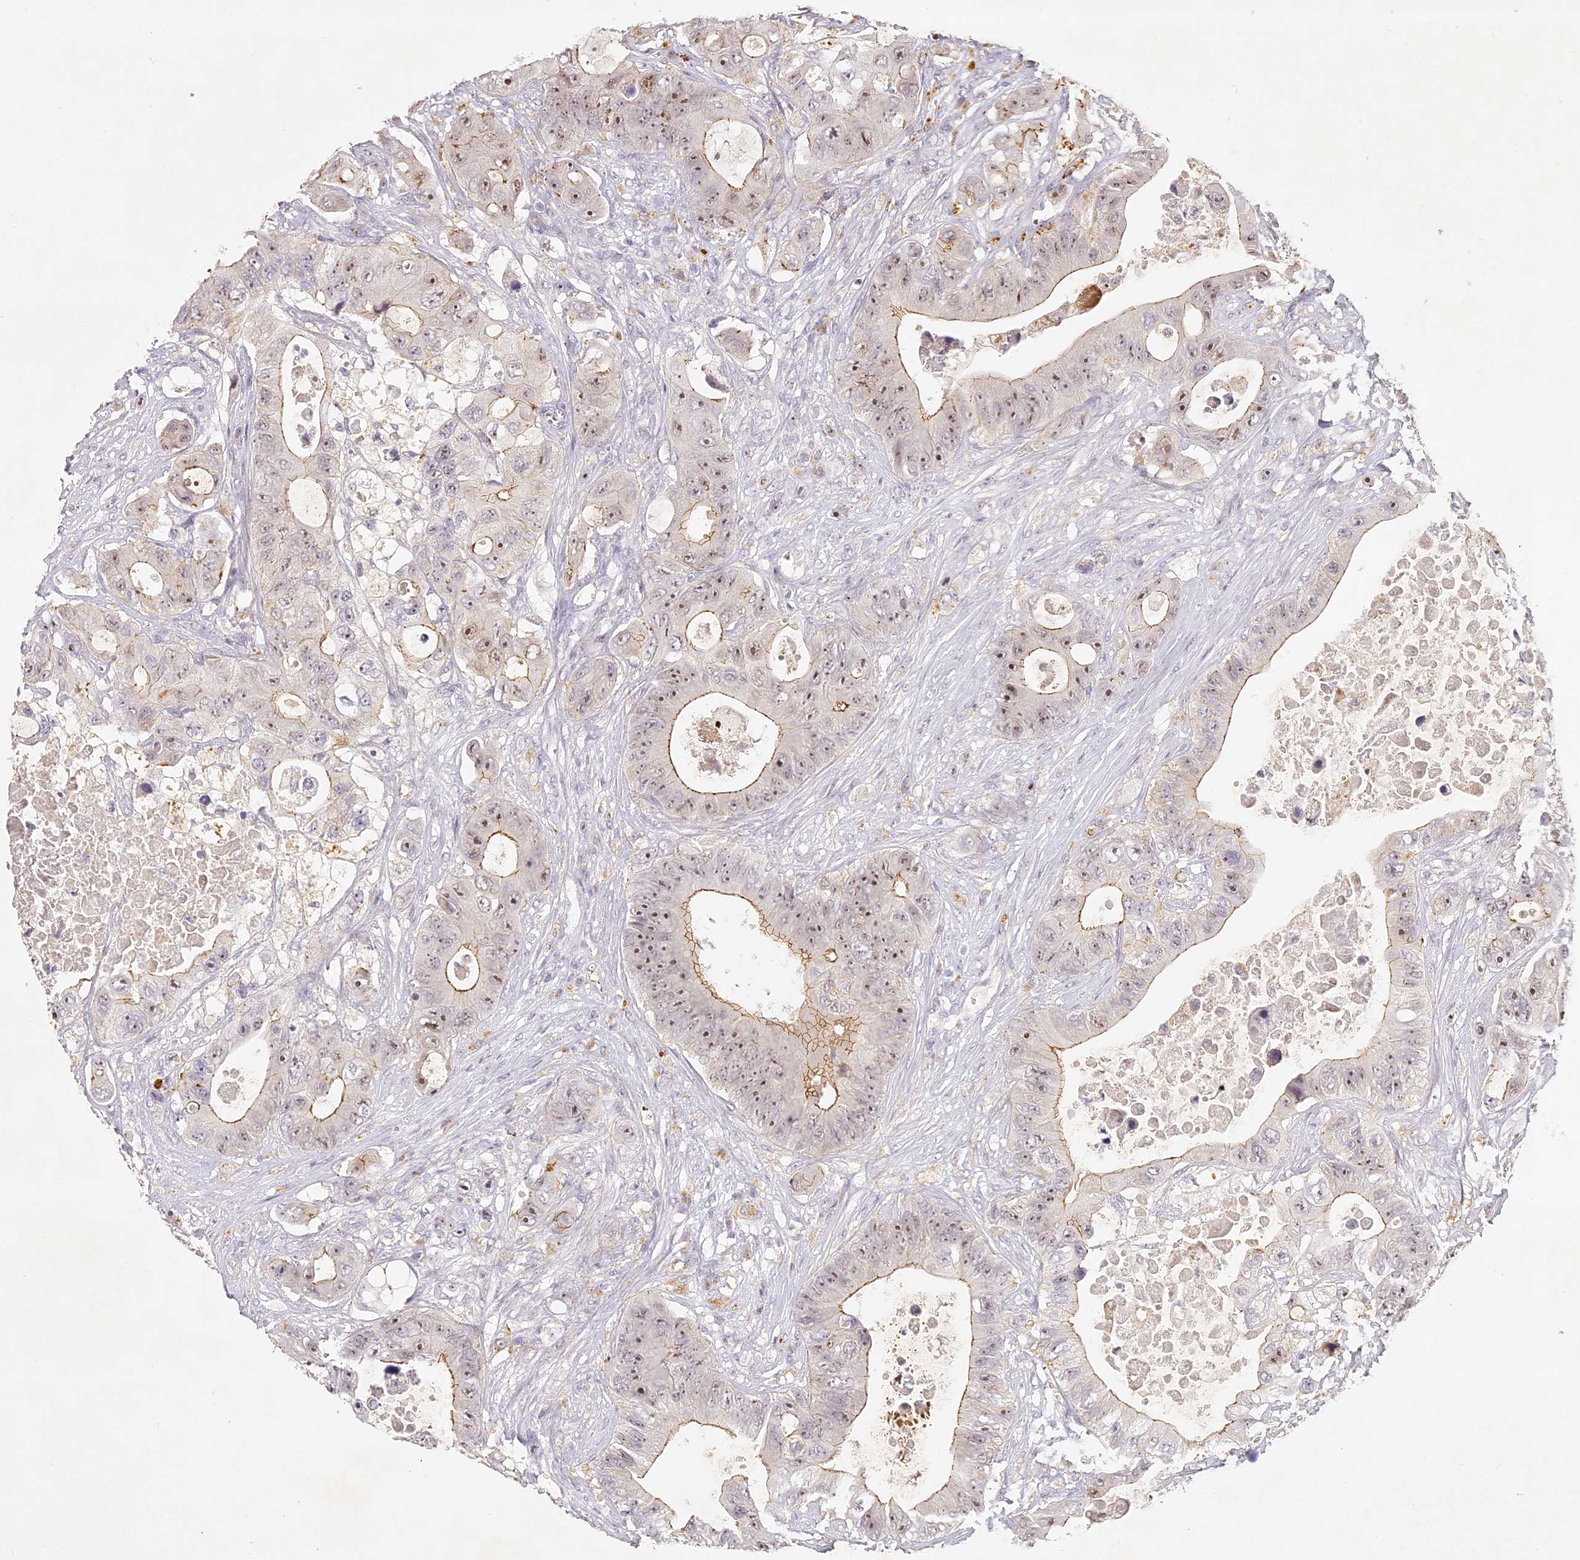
{"staining": {"intensity": "moderate", "quantity": "25%-75%", "location": "cytoplasmic/membranous,nuclear"}, "tissue": "colorectal cancer", "cell_type": "Tumor cells", "image_type": "cancer", "snomed": [{"axis": "morphology", "description": "Adenocarcinoma, NOS"}, {"axis": "topography", "description": "Colon"}], "caption": "Colorectal cancer stained with a brown dye demonstrates moderate cytoplasmic/membranous and nuclear positive positivity in about 25%-75% of tumor cells.", "gene": "ELL3", "patient": {"sex": "female", "age": 46}}